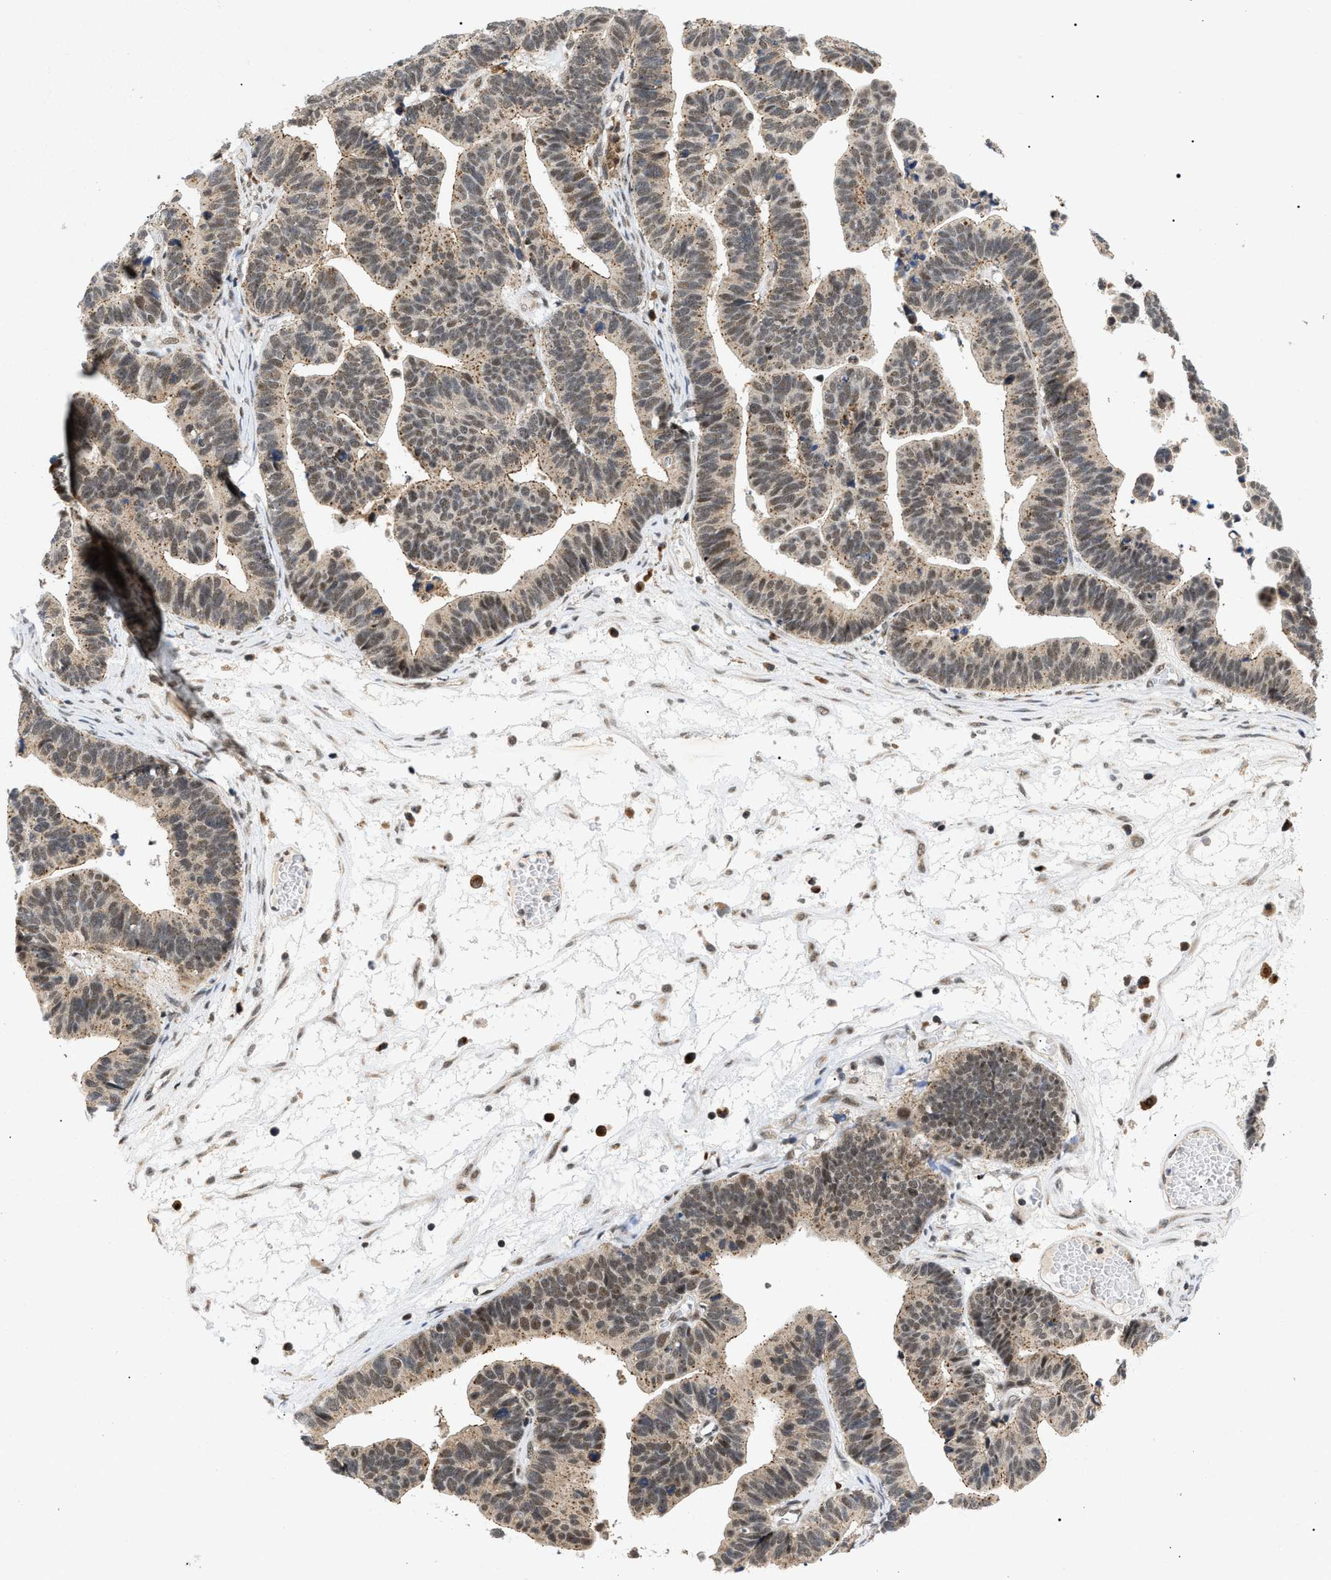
{"staining": {"intensity": "weak", "quantity": ">75%", "location": "cytoplasmic/membranous"}, "tissue": "ovarian cancer", "cell_type": "Tumor cells", "image_type": "cancer", "snomed": [{"axis": "morphology", "description": "Cystadenocarcinoma, serous, NOS"}, {"axis": "topography", "description": "Ovary"}], "caption": "Tumor cells exhibit low levels of weak cytoplasmic/membranous expression in approximately >75% of cells in ovarian serous cystadenocarcinoma.", "gene": "ZBTB11", "patient": {"sex": "female", "age": 56}}